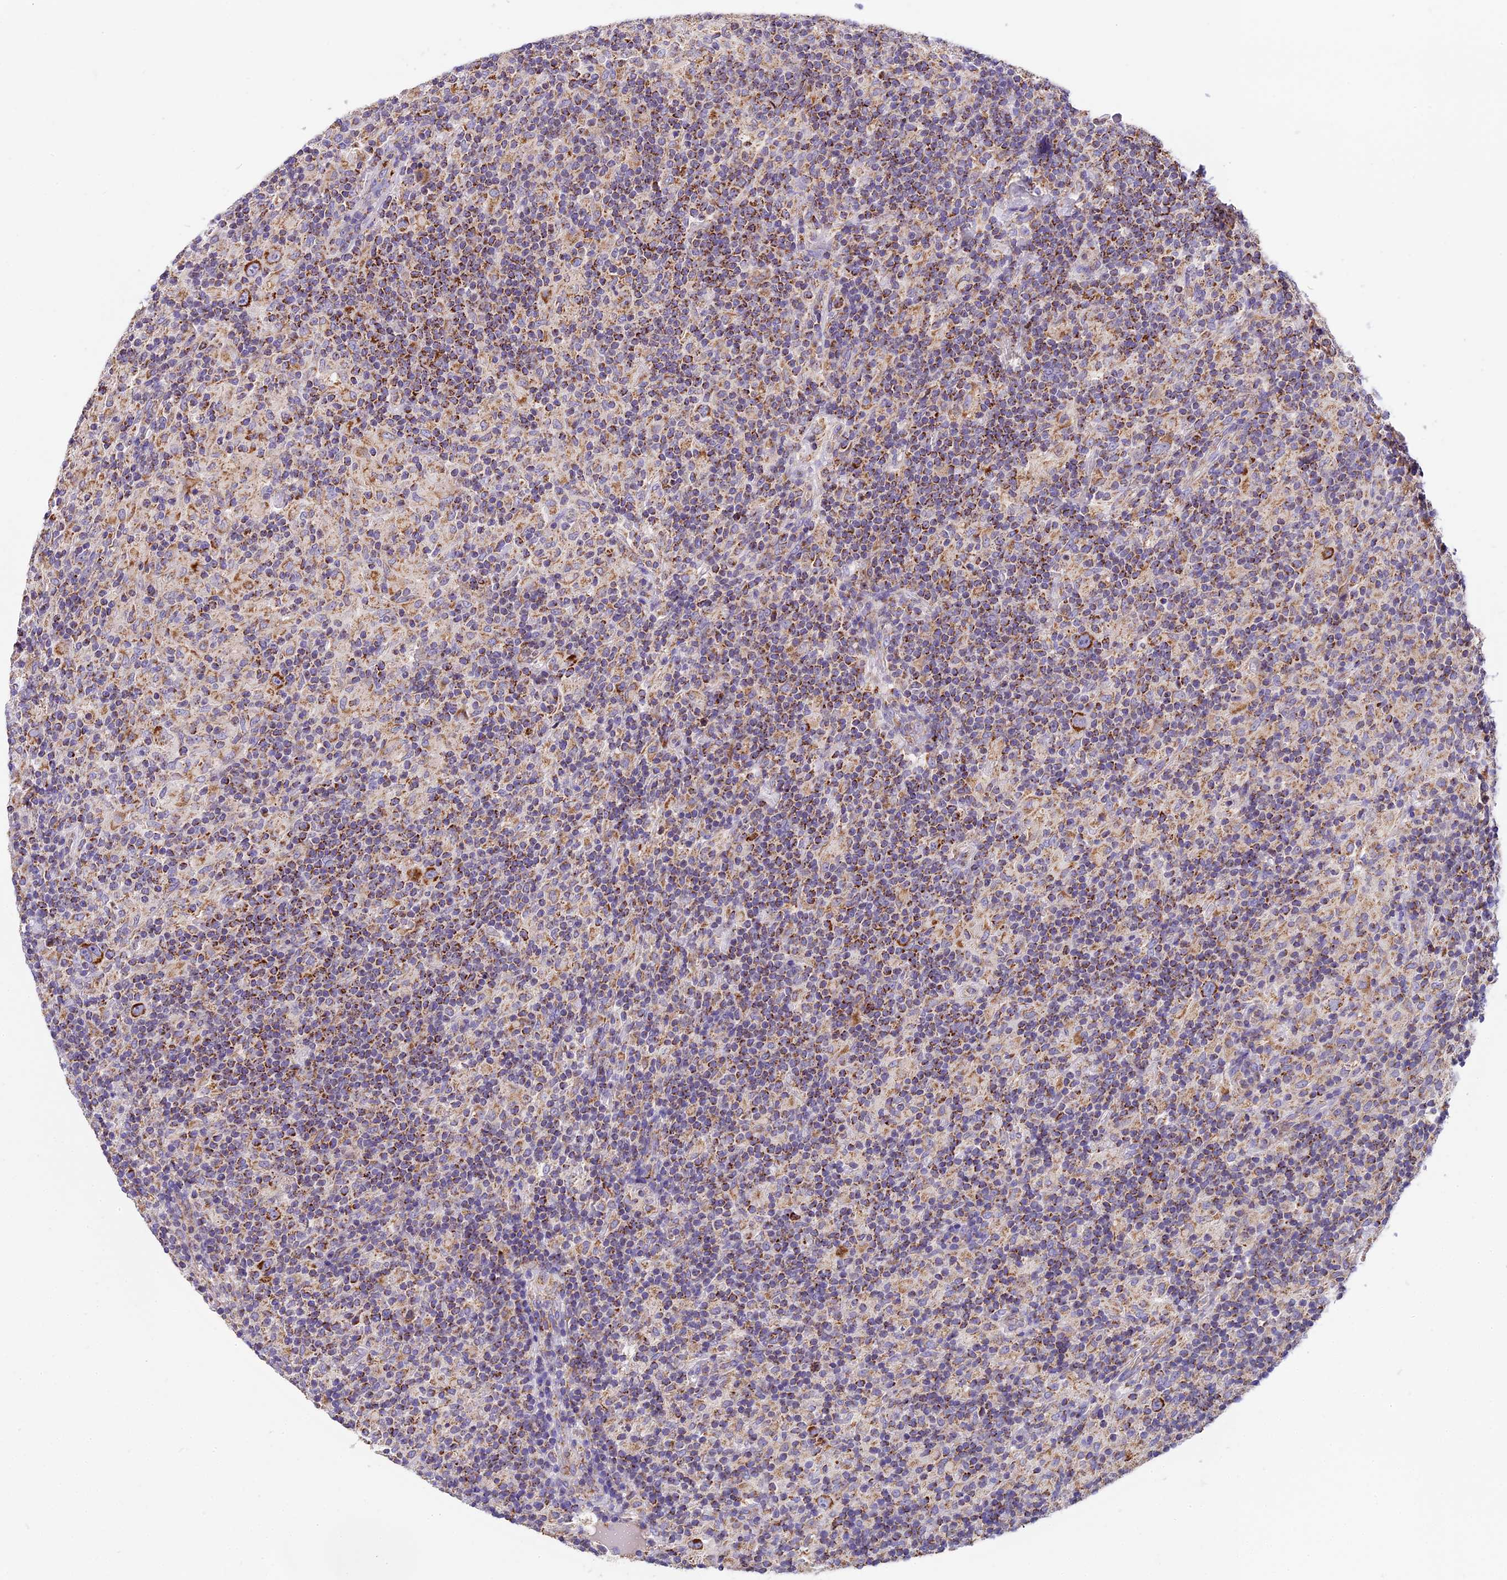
{"staining": {"intensity": "moderate", "quantity": ">75%", "location": "cytoplasmic/membranous"}, "tissue": "lymphoma", "cell_type": "Tumor cells", "image_type": "cancer", "snomed": [{"axis": "morphology", "description": "Hodgkin's disease, NOS"}, {"axis": "topography", "description": "Lymph node"}], "caption": "Hodgkin's disease stained for a protein (brown) demonstrates moderate cytoplasmic/membranous positive staining in about >75% of tumor cells.", "gene": "MGME1", "patient": {"sex": "male", "age": 70}}